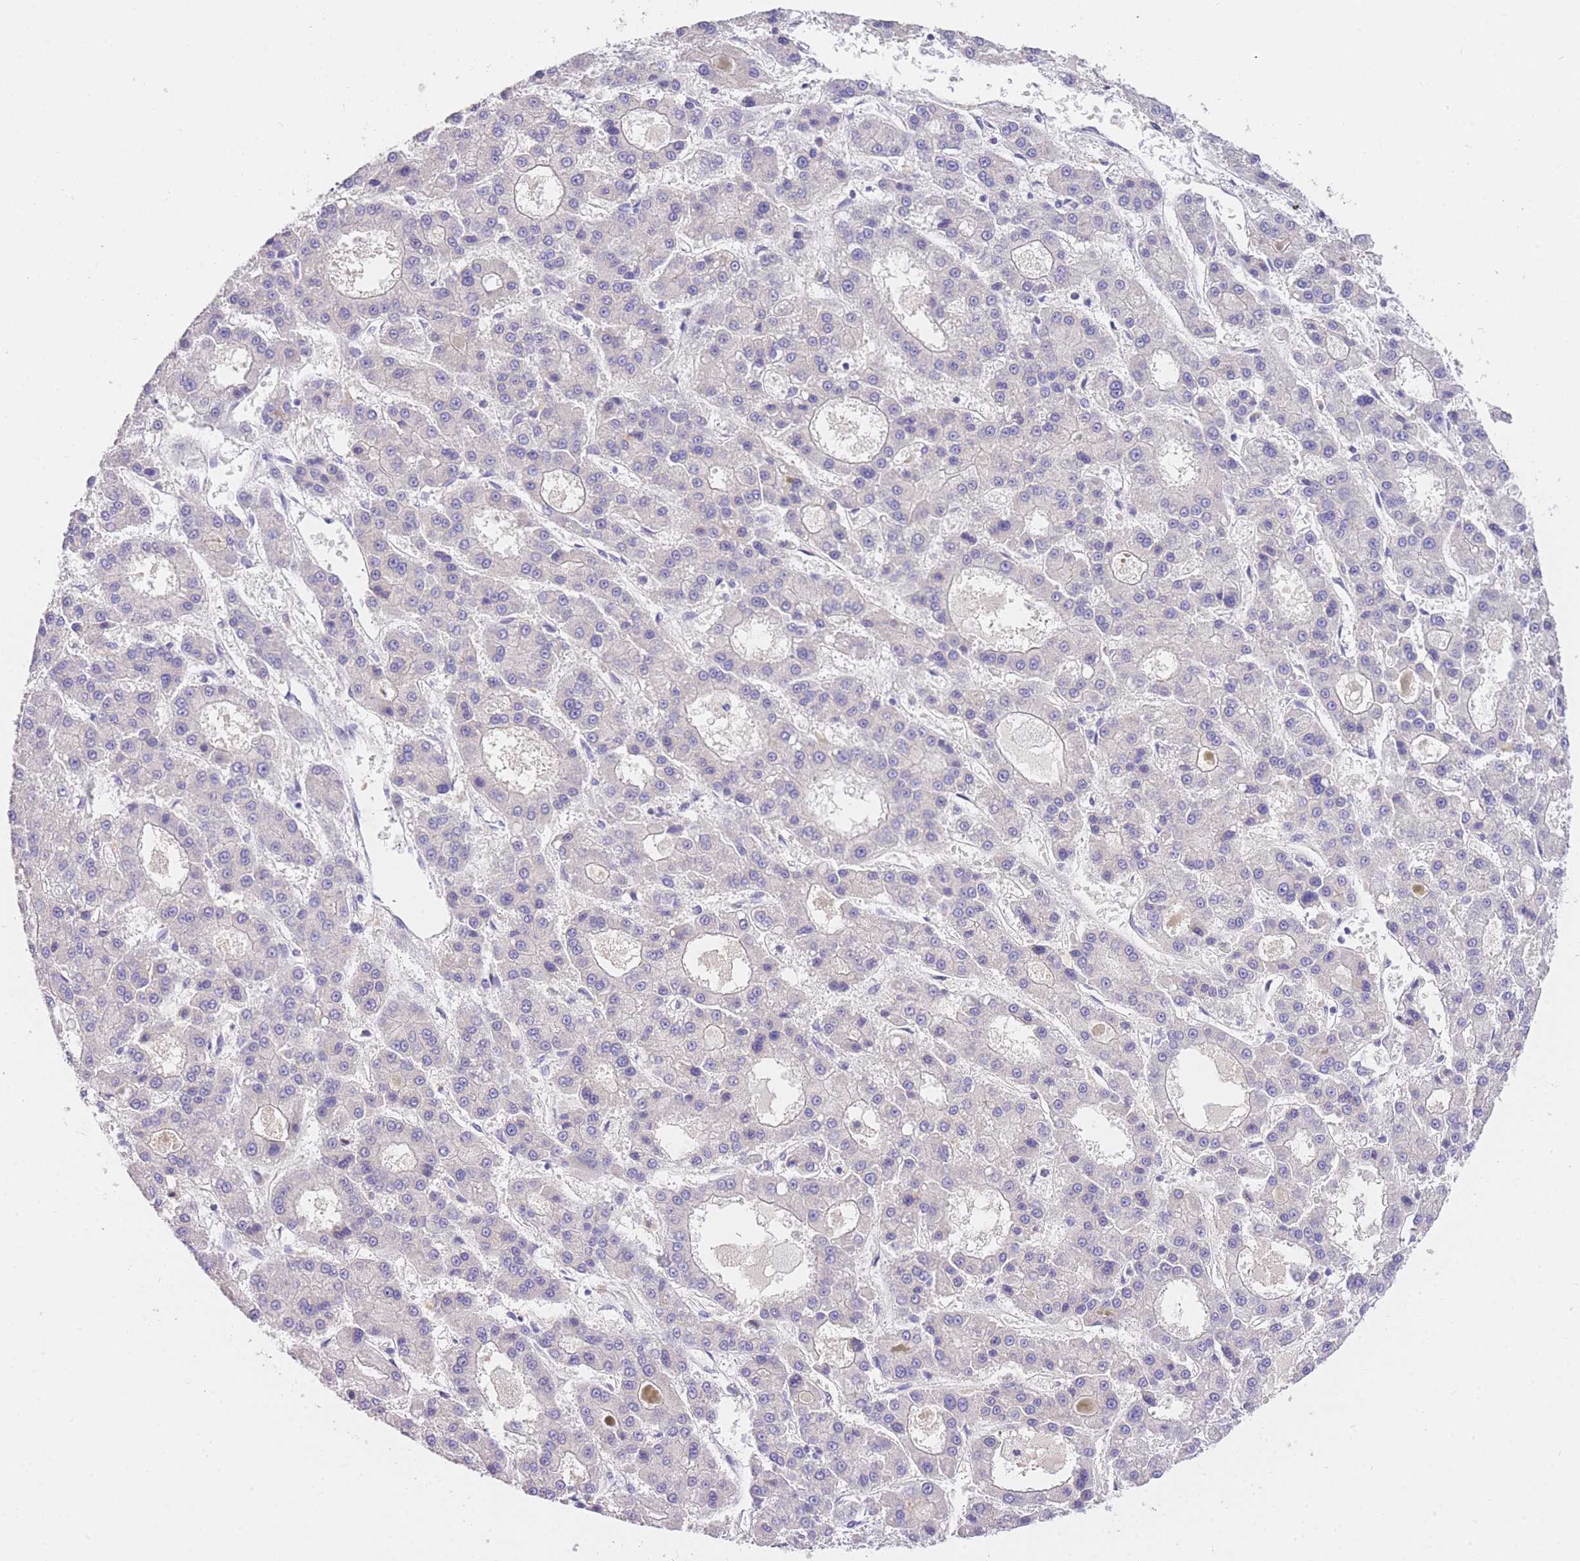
{"staining": {"intensity": "negative", "quantity": "none", "location": "none"}, "tissue": "liver cancer", "cell_type": "Tumor cells", "image_type": "cancer", "snomed": [{"axis": "morphology", "description": "Carcinoma, Hepatocellular, NOS"}, {"axis": "topography", "description": "Liver"}], "caption": "IHC photomicrograph of neoplastic tissue: liver cancer (hepatocellular carcinoma) stained with DAB displays no significant protein expression in tumor cells.", "gene": "SLC35F2", "patient": {"sex": "male", "age": 70}}